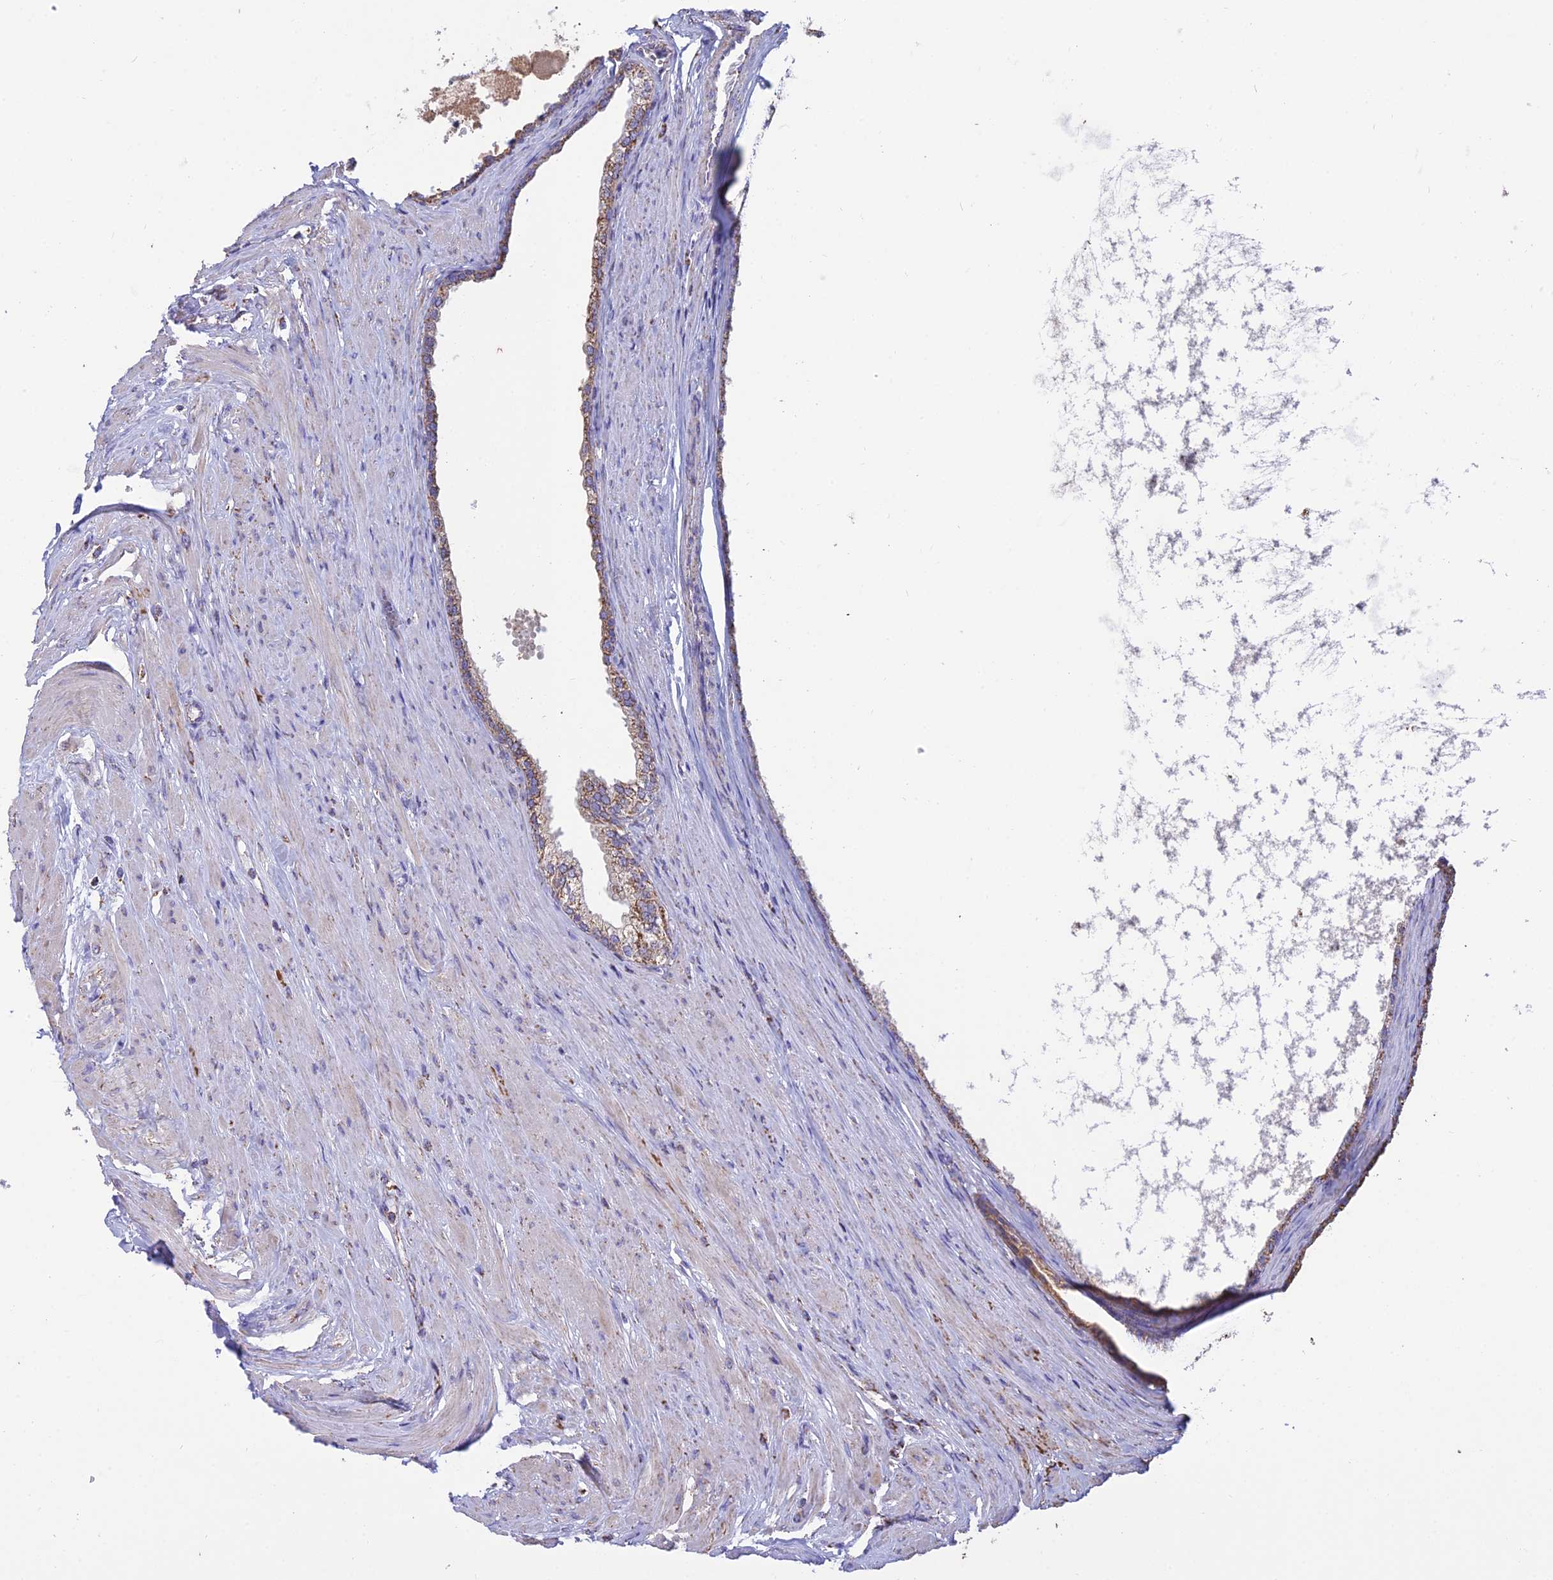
{"staining": {"intensity": "moderate", "quantity": ">75%", "location": "cytoplasmic/membranous"}, "tissue": "prostate", "cell_type": "Glandular cells", "image_type": "normal", "snomed": [{"axis": "morphology", "description": "Normal tissue, NOS"}, {"axis": "morphology", "description": "Urothelial carcinoma, Low grade"}, {"axis": "topography", "description": "Urinary bladder"}, {"axis": "topography", "description": "Prostate"}], "caption": "Protein positivity by IHC reveals moderate cytoplasmic/membranous staining in about >75% of glandular cells in benign prostate. (Stains: DAB (3,3'-diaminobenzidine) in brown, nuclei in blue, Microscopy: brightfield microscopy at high magnification).", "gene": "OR2W3", "patient": {"sex": "male", "age": 60}}